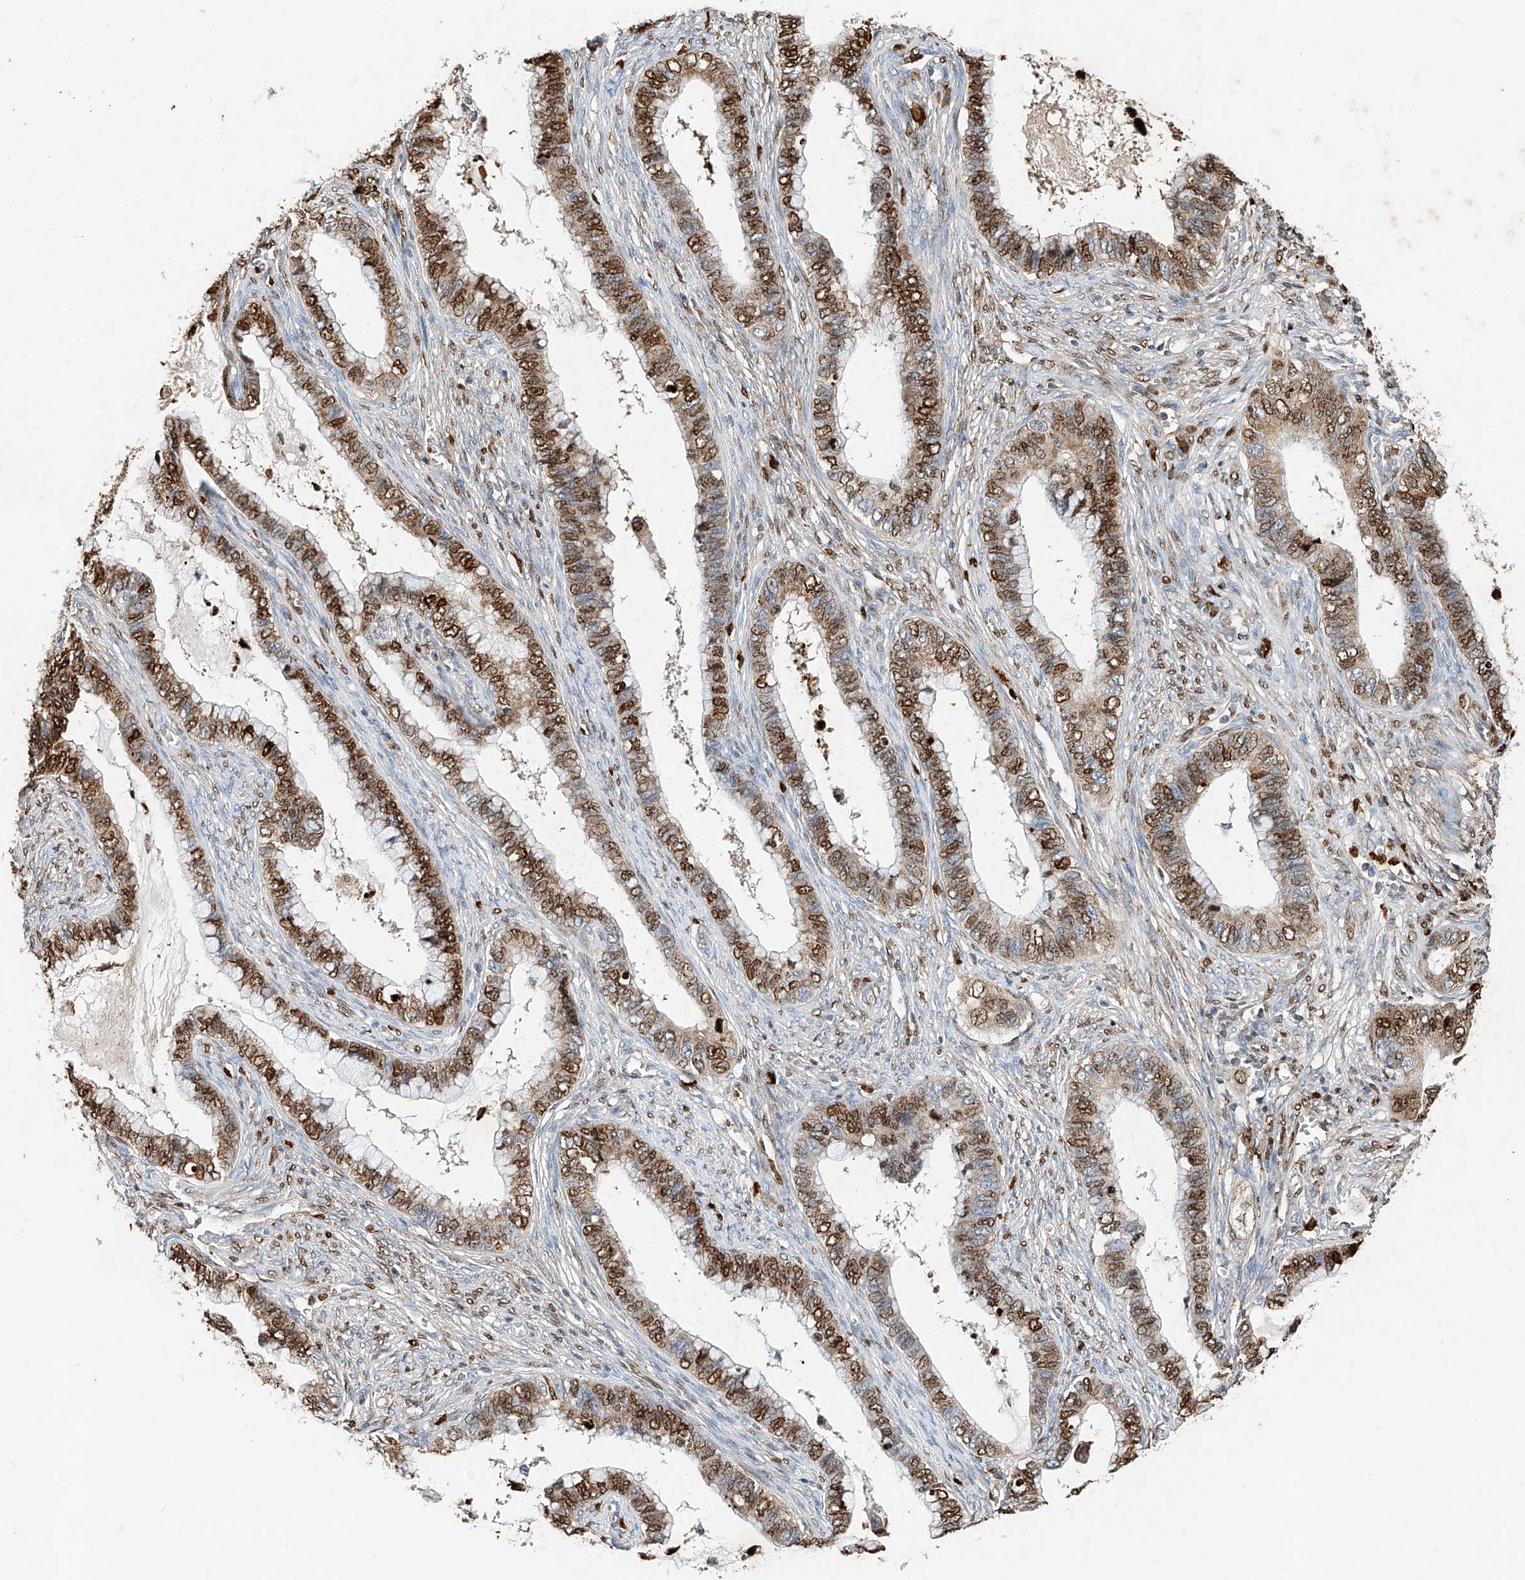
{"staining": {"intensity": "moderate", "quantity": ">75%", "location": "nuclear"}, "tissue": "cervical cancer", "cell_type": "Tumor cells", "image_type": "cancer", "snomed": [{"axis": "morphology", "description": "Adenocarcinoma, NOS"}, {"axis": "topography", "description": "Cervix"}], "caption": "High-power microscopy captured an immunohistochemistry (IHC) photomicrograph of cervical cancer, revealing moderate nuclear expression in about >75% of tumor cells. Using DAB (3,3'-diaminobenzidine) (brown) and hematoxylin (blue) stains, captured at high magnification using brightfield microscopy.", "gene": "CTDP1", "patient": {"sex": "female", "age": 44}}